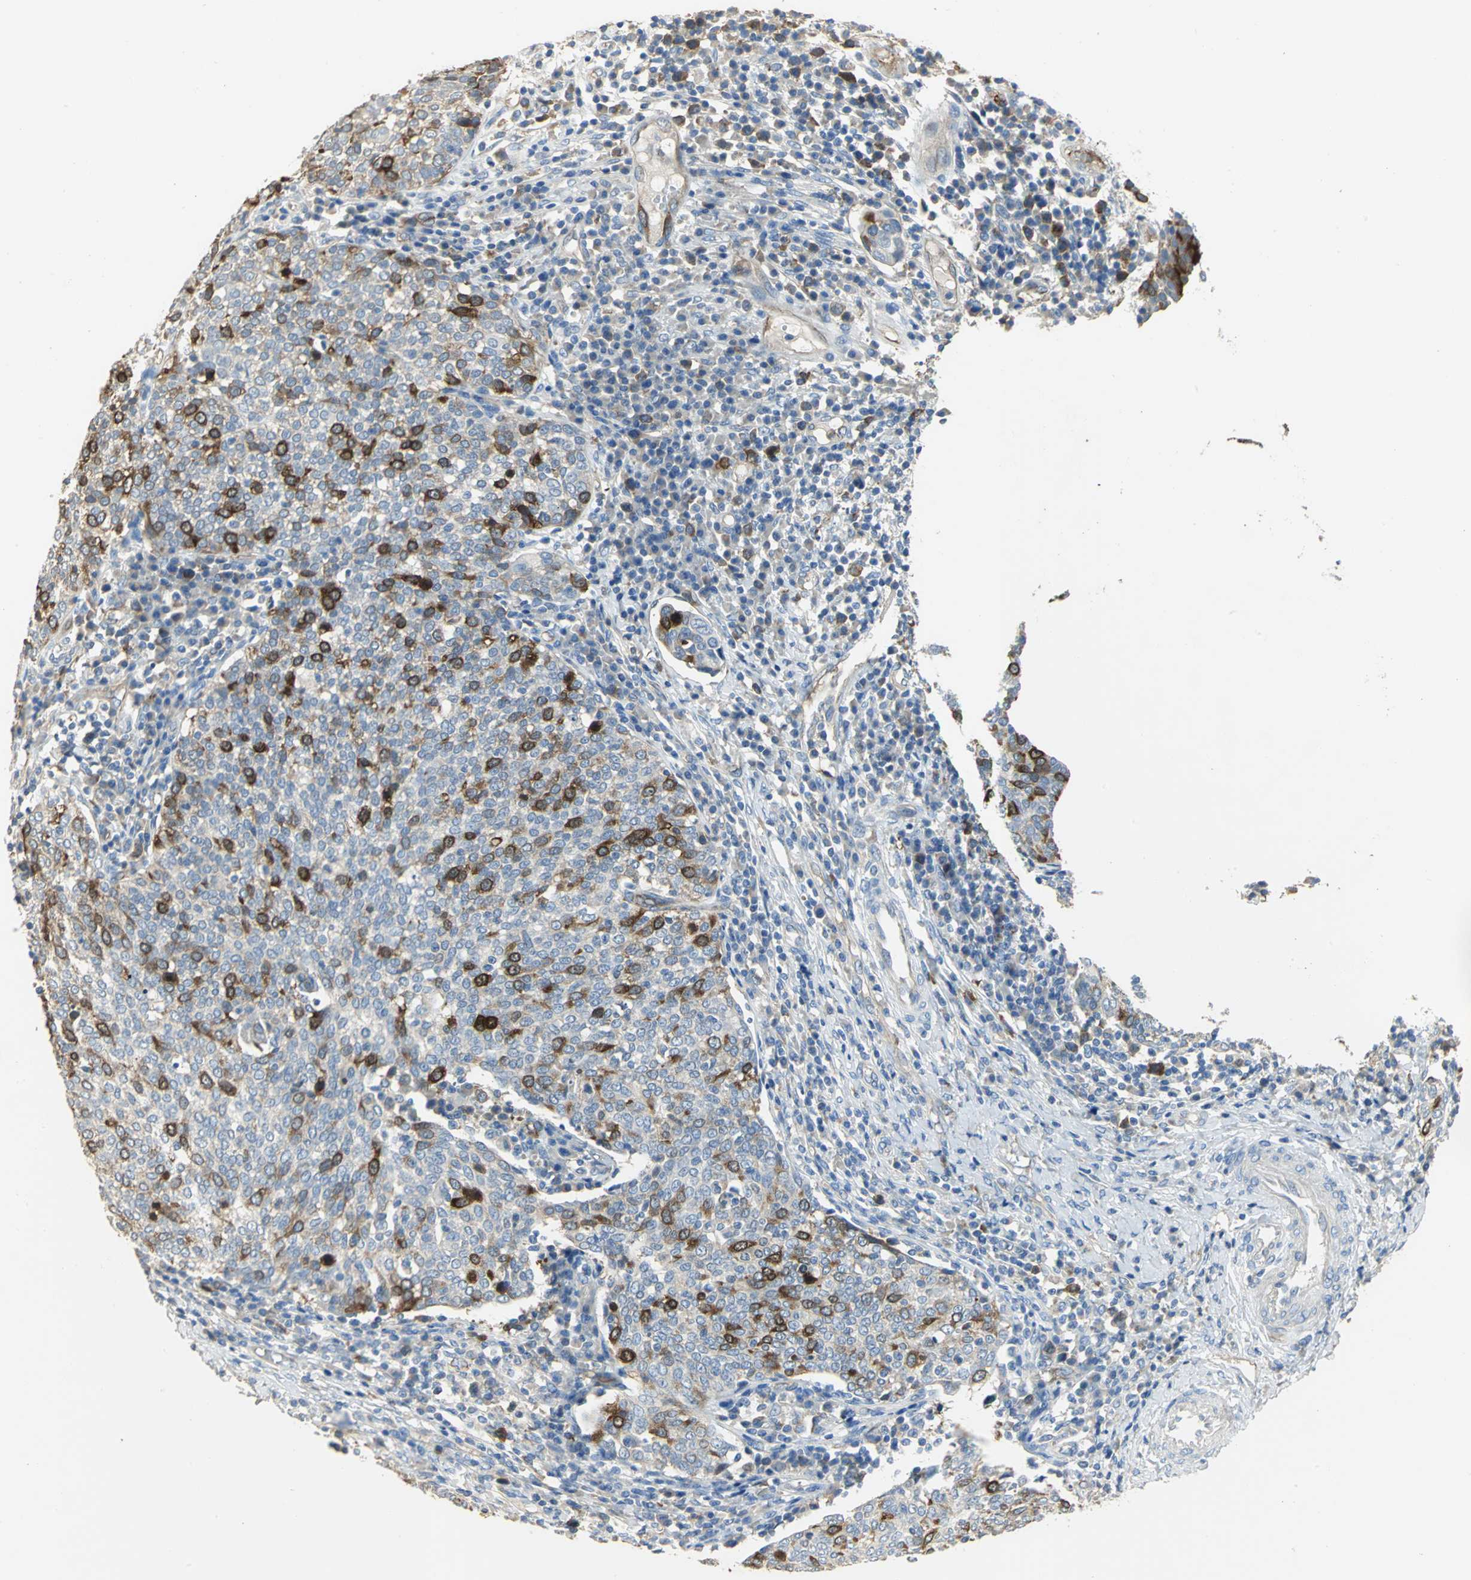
{"staining": {"intensity": "strong", "quantity": "25%-75%", "location": "cytoplasmic/membranous"}, "tissue": "cervical cancer", "cell_type": "Tumor cells", "image_type": "cancer", "snomed": [{"axis": "morphology", "description": "Squamous cell carcinoma, NOS"}, {"axis": "topography", "description": "Cervix"}], "caption": "The photomicrograph exhibits a brown stain indicating the presence of a protein in the cytoplasmic/membranous of tumor cells in cervical squamous cell carcinoma. (Stains: DAB in brown, nuclei in blue, Microscopy: brightfield microscopy at high magnification).", "gene": "DLGAP5", "patient": {"sex": "female", "age": 40}}